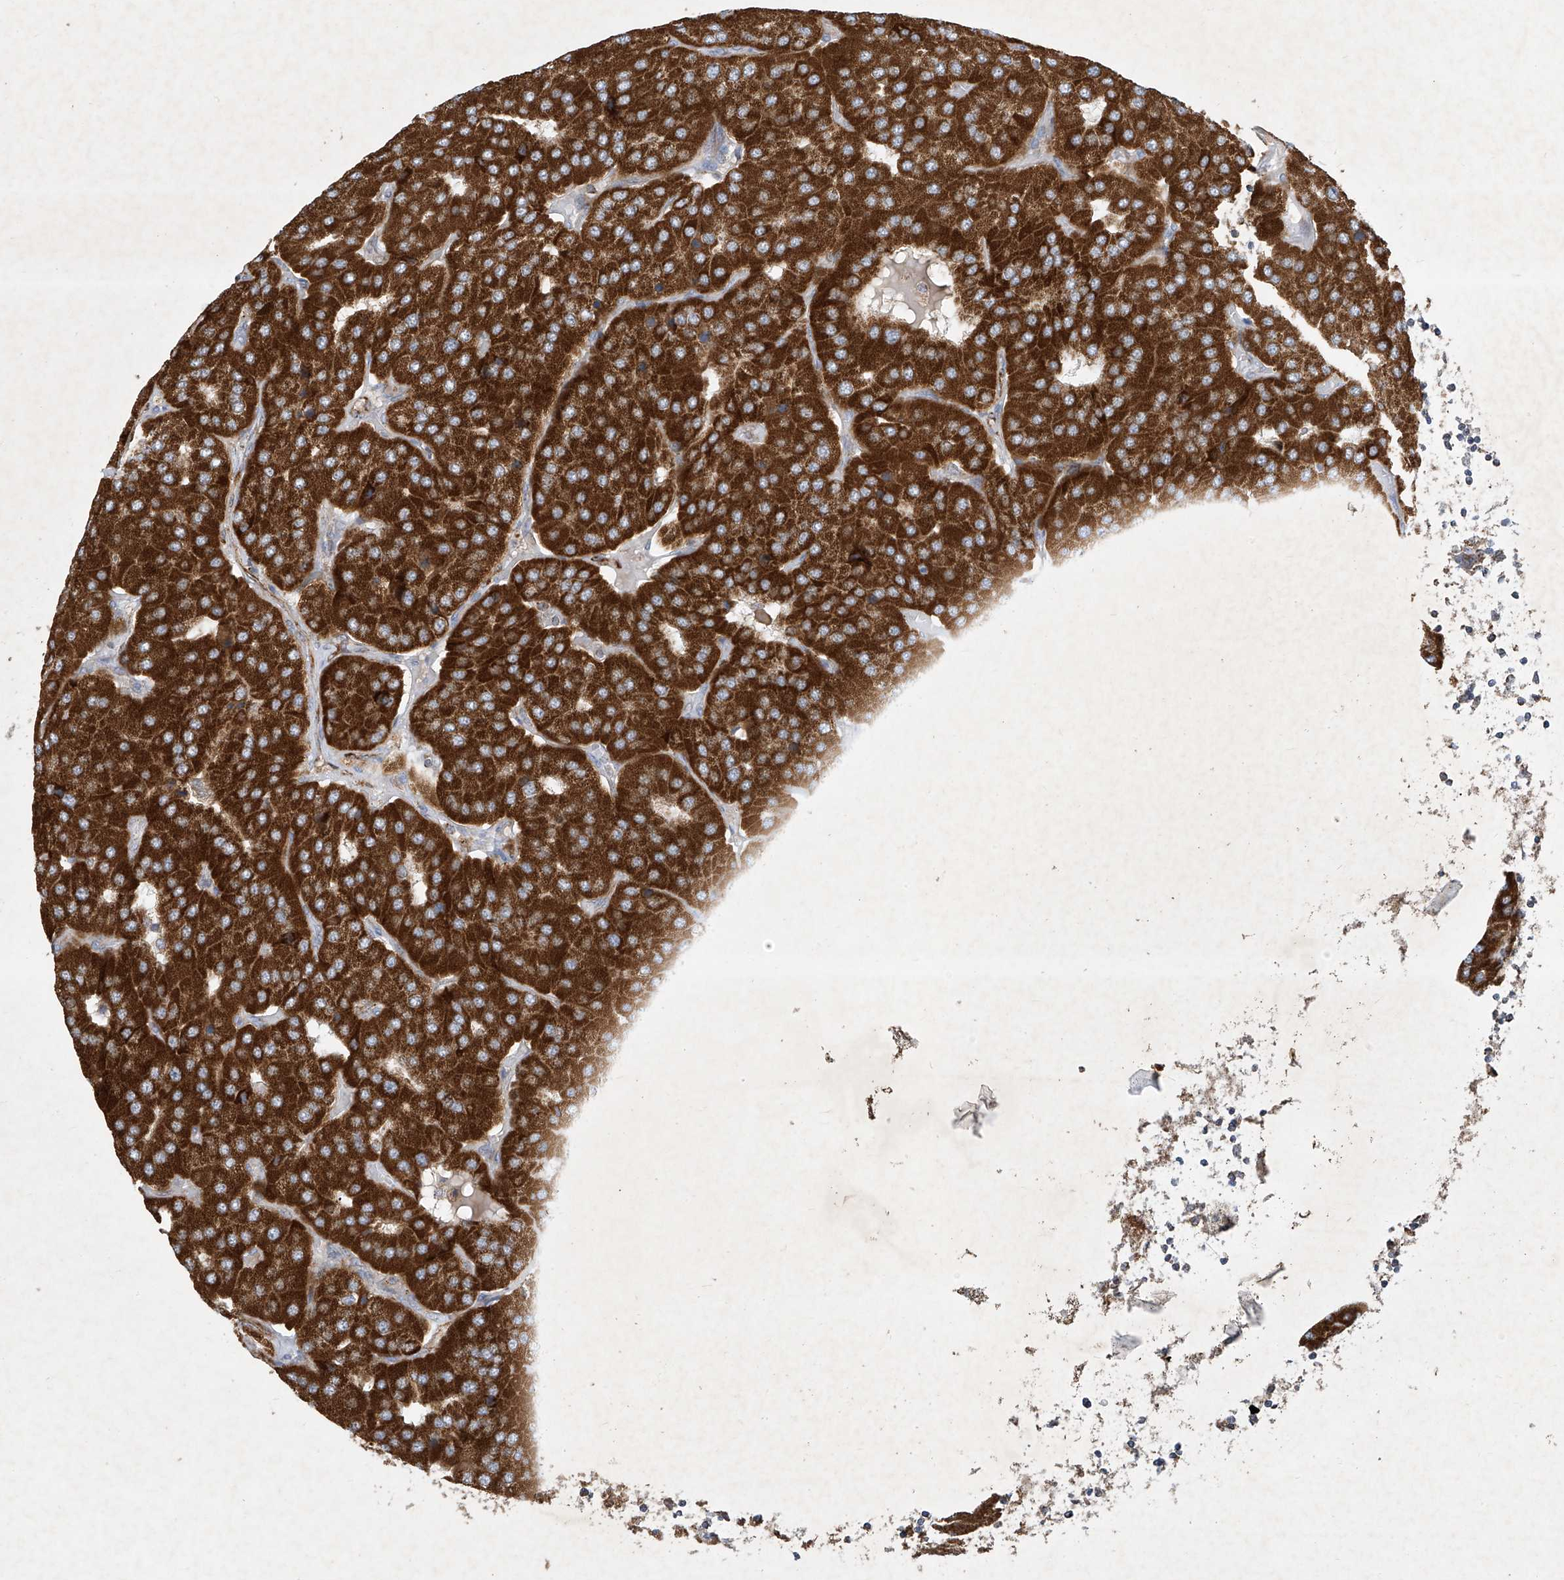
{"staining": {"intensity": "strong", "quantity": ">75%", "location": "cytoplasmic/membranous"}, "tissue": "parathyroid gland", "cell_type": "Glandular cells", "image_type": "normal", "snomed": [{"axis": "morphology", "description": "Normal tissue, NOS"}, {"axis": "morphology", "description": "Adenoma, NOS"}, {"axis": "topography", "description": "Parathyroid gland"}], "caption": "Immunohistochemistry (IHC) micrograph of normal parathyroid gland stained for a protein (brown), which displays high levels of strong cytoplasmic/membranous positivity in about >75% of glandular cells.", "gene": "UQCC1", "patient": {"sex": "female", "age": 86}}